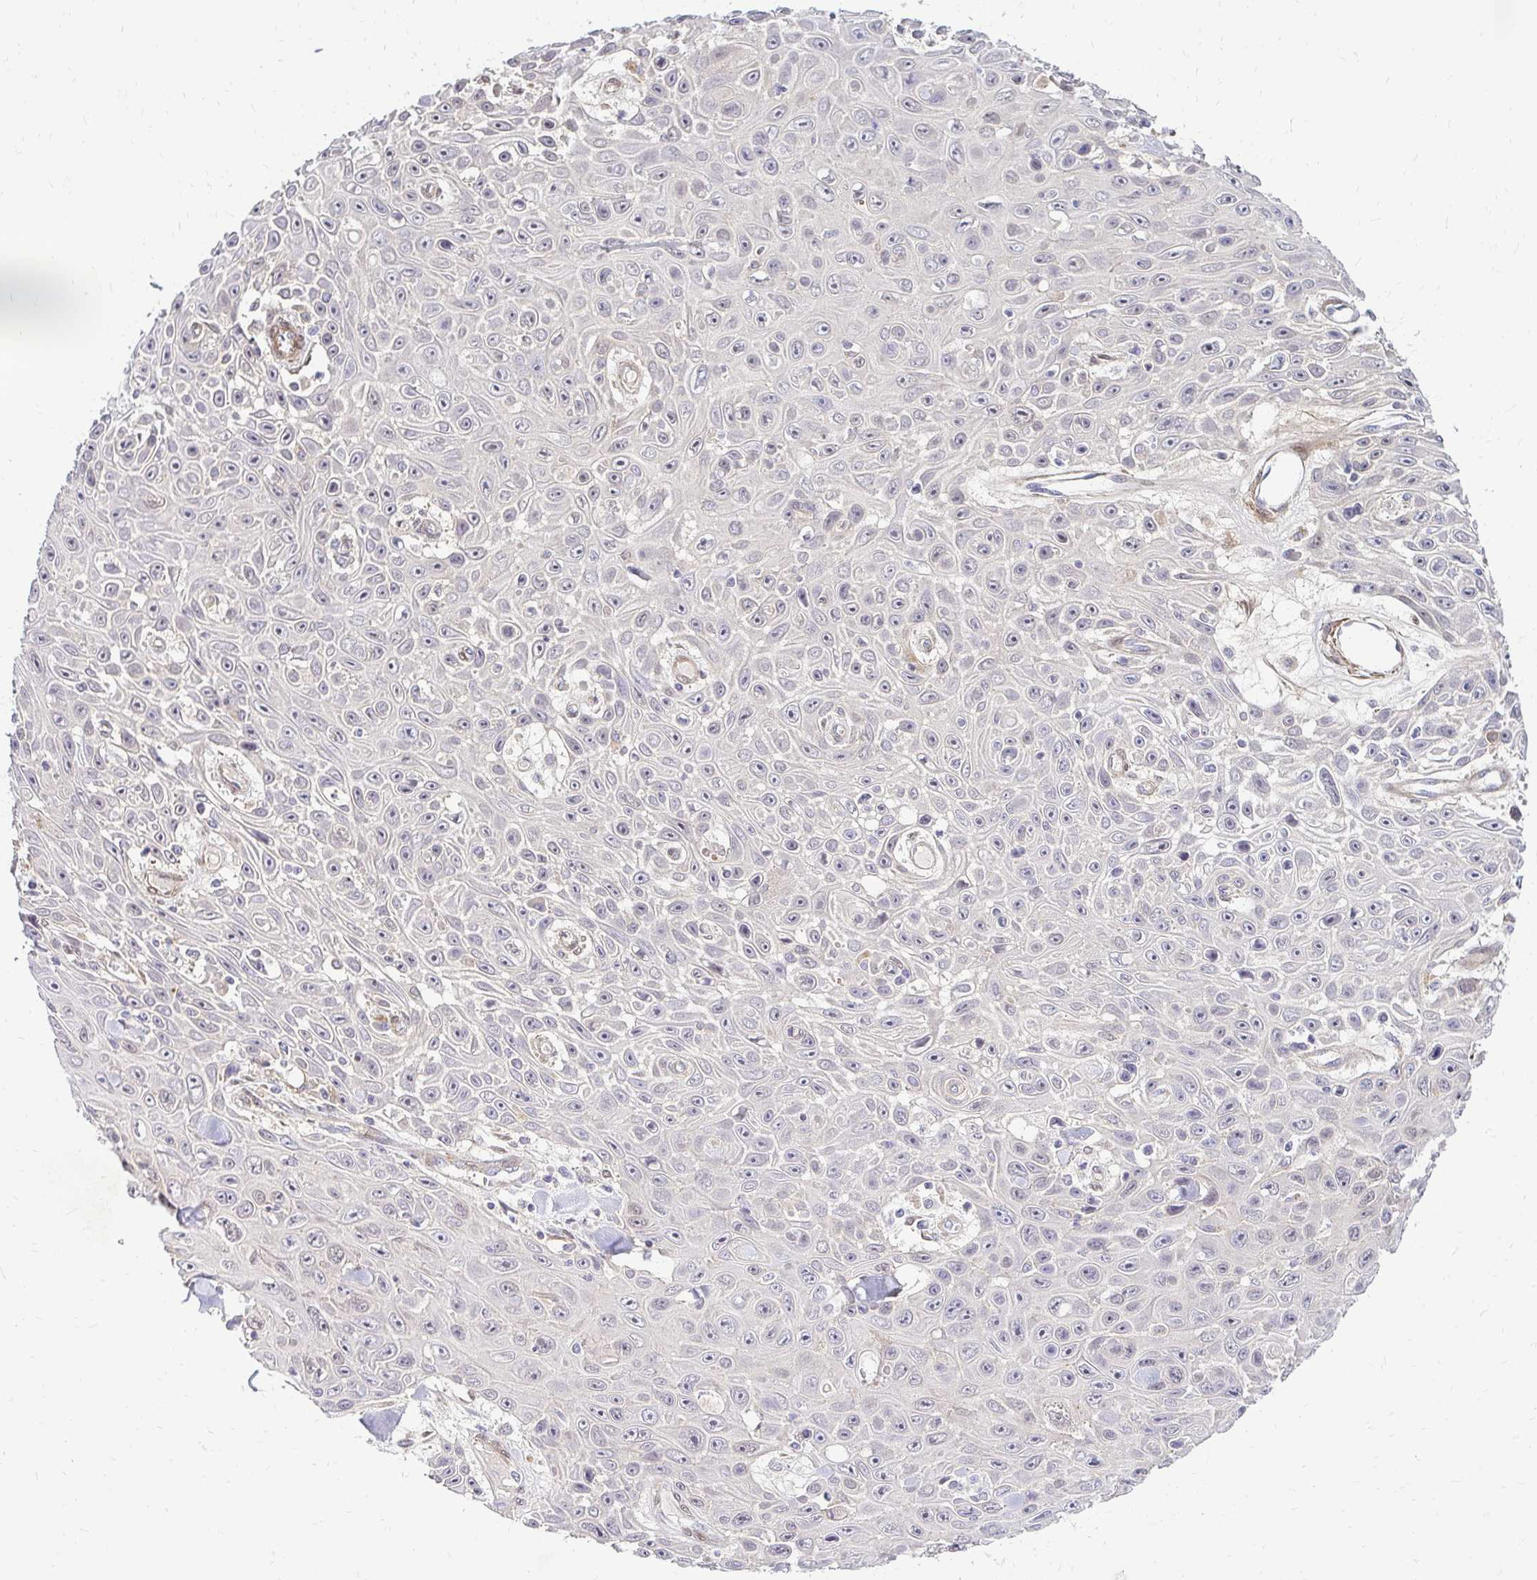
{"staining": {"intensity": "negative", "quantity": "none", "location": "none"}, "tissue": "skin cancer", "cell_type": "Tumor cells", "image_type": "cancer", "snomed": [{"axis": "morphology", "description": "Squamous cell carcinoma, NOS"}, {"axis": "topography", "description": "Skin"}], "caption": "Immunohistochemistry (IHC) histopathology image of neoplastic tissue: human squamous cell carcinoma (skin) stained with DAB exhibits no significant protein expression in tumor cells. (Stains: DAB IHC with hematoxylin counter stain, Microscopy: brightfield microscopy at high magnification).", "gene": "YAP1", "patient": {"sex": "male", "age": 82}}